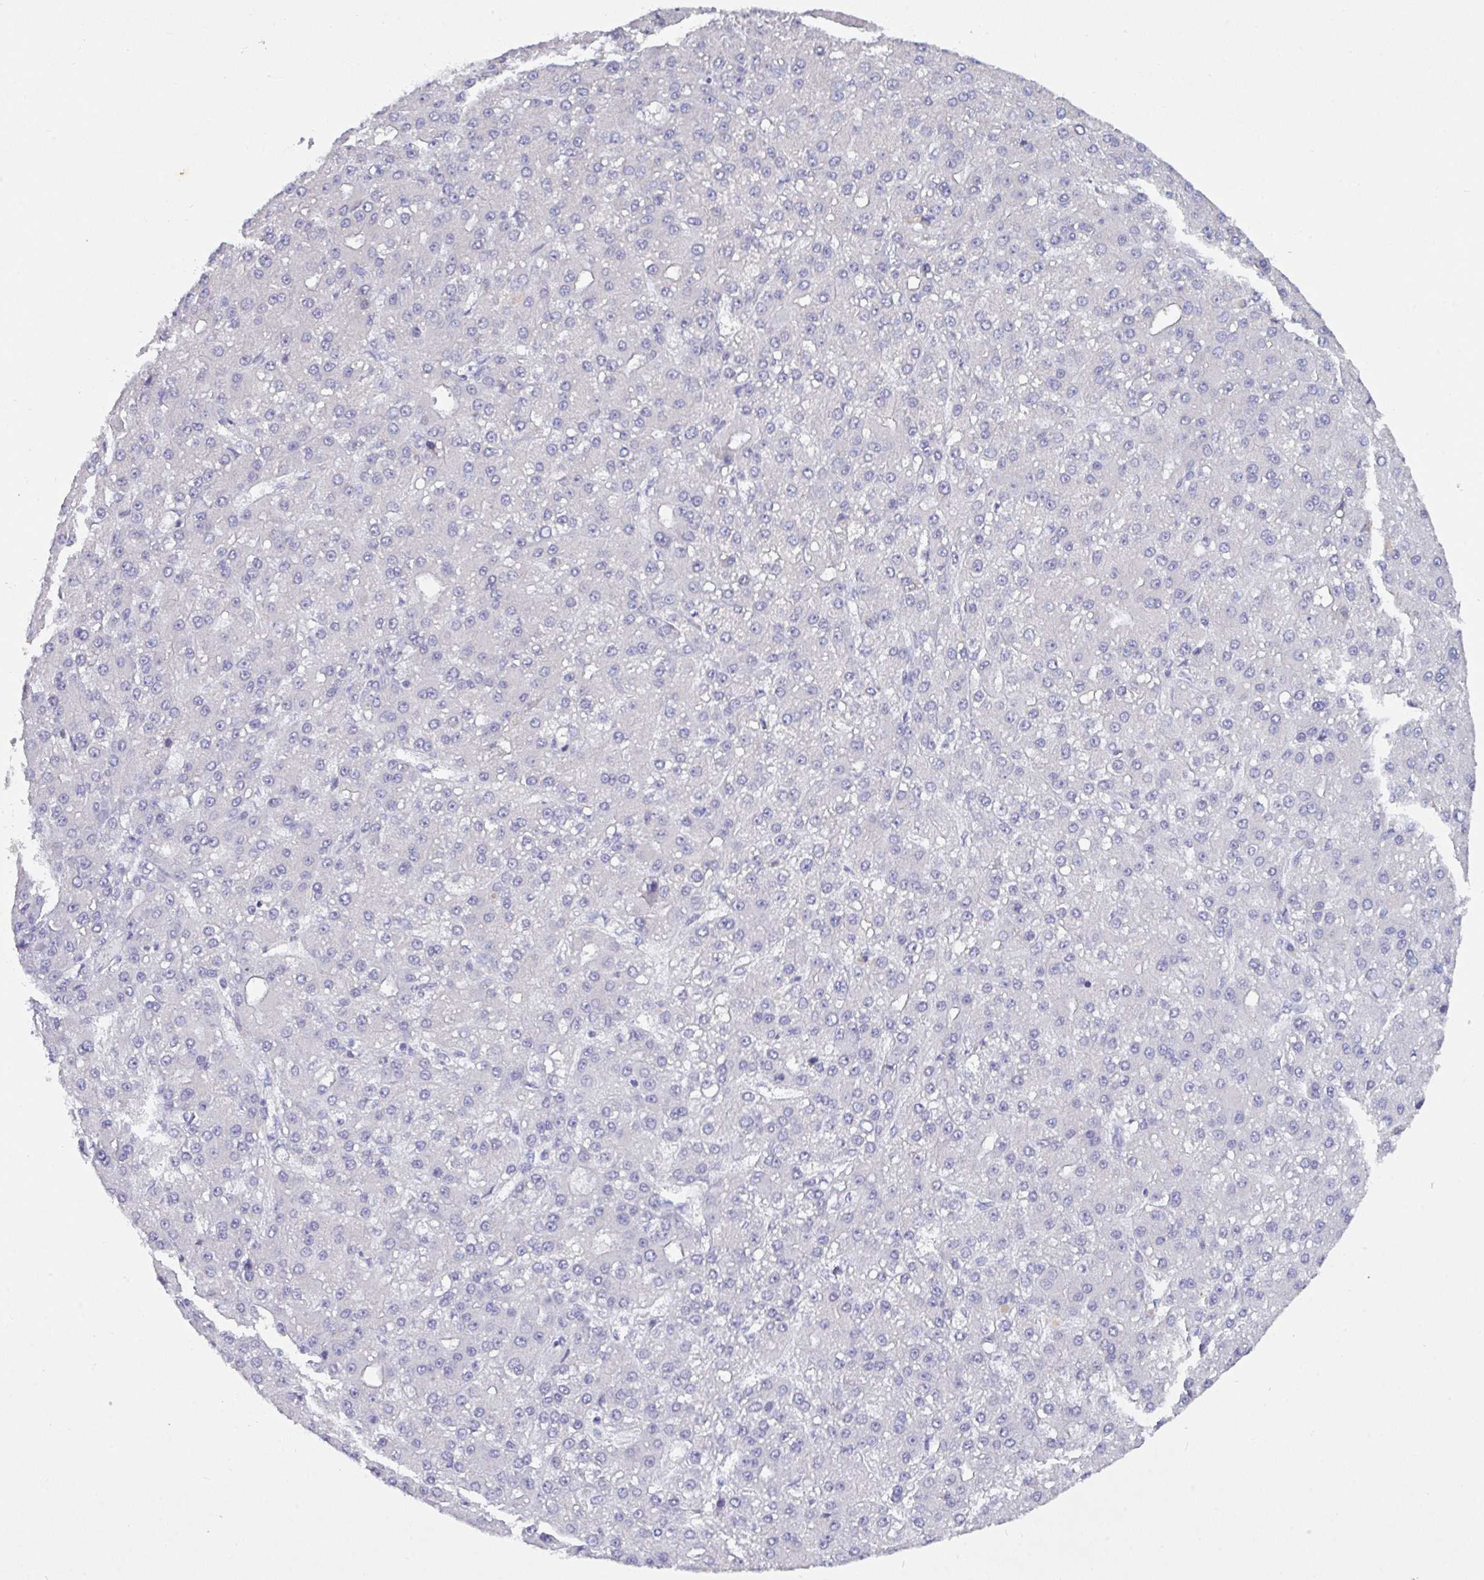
{"staining": {"intensity": "negative", "quantity": "none", "location": "none"}, "tissue": "liver cancer", "cell_type": "Tumor cells", "image_type": "cancer", "snomed": [{"axis": "morphology", "description": "Carcinoma, Hepatocellular, NOS"}, {"axis": "topography", "description": "Liver"}], "caption": "Immunohistochemistry (IHC) micrograph of neoplastic tissue: hepatocellular carcinoma (liver) stained with DAB (3,3'-diaminobenzidine) demonstrates no significant protein positivity in tumor cells.", "gene": "SLC66A1", "patient": {"sex": "male", "age": 67}}